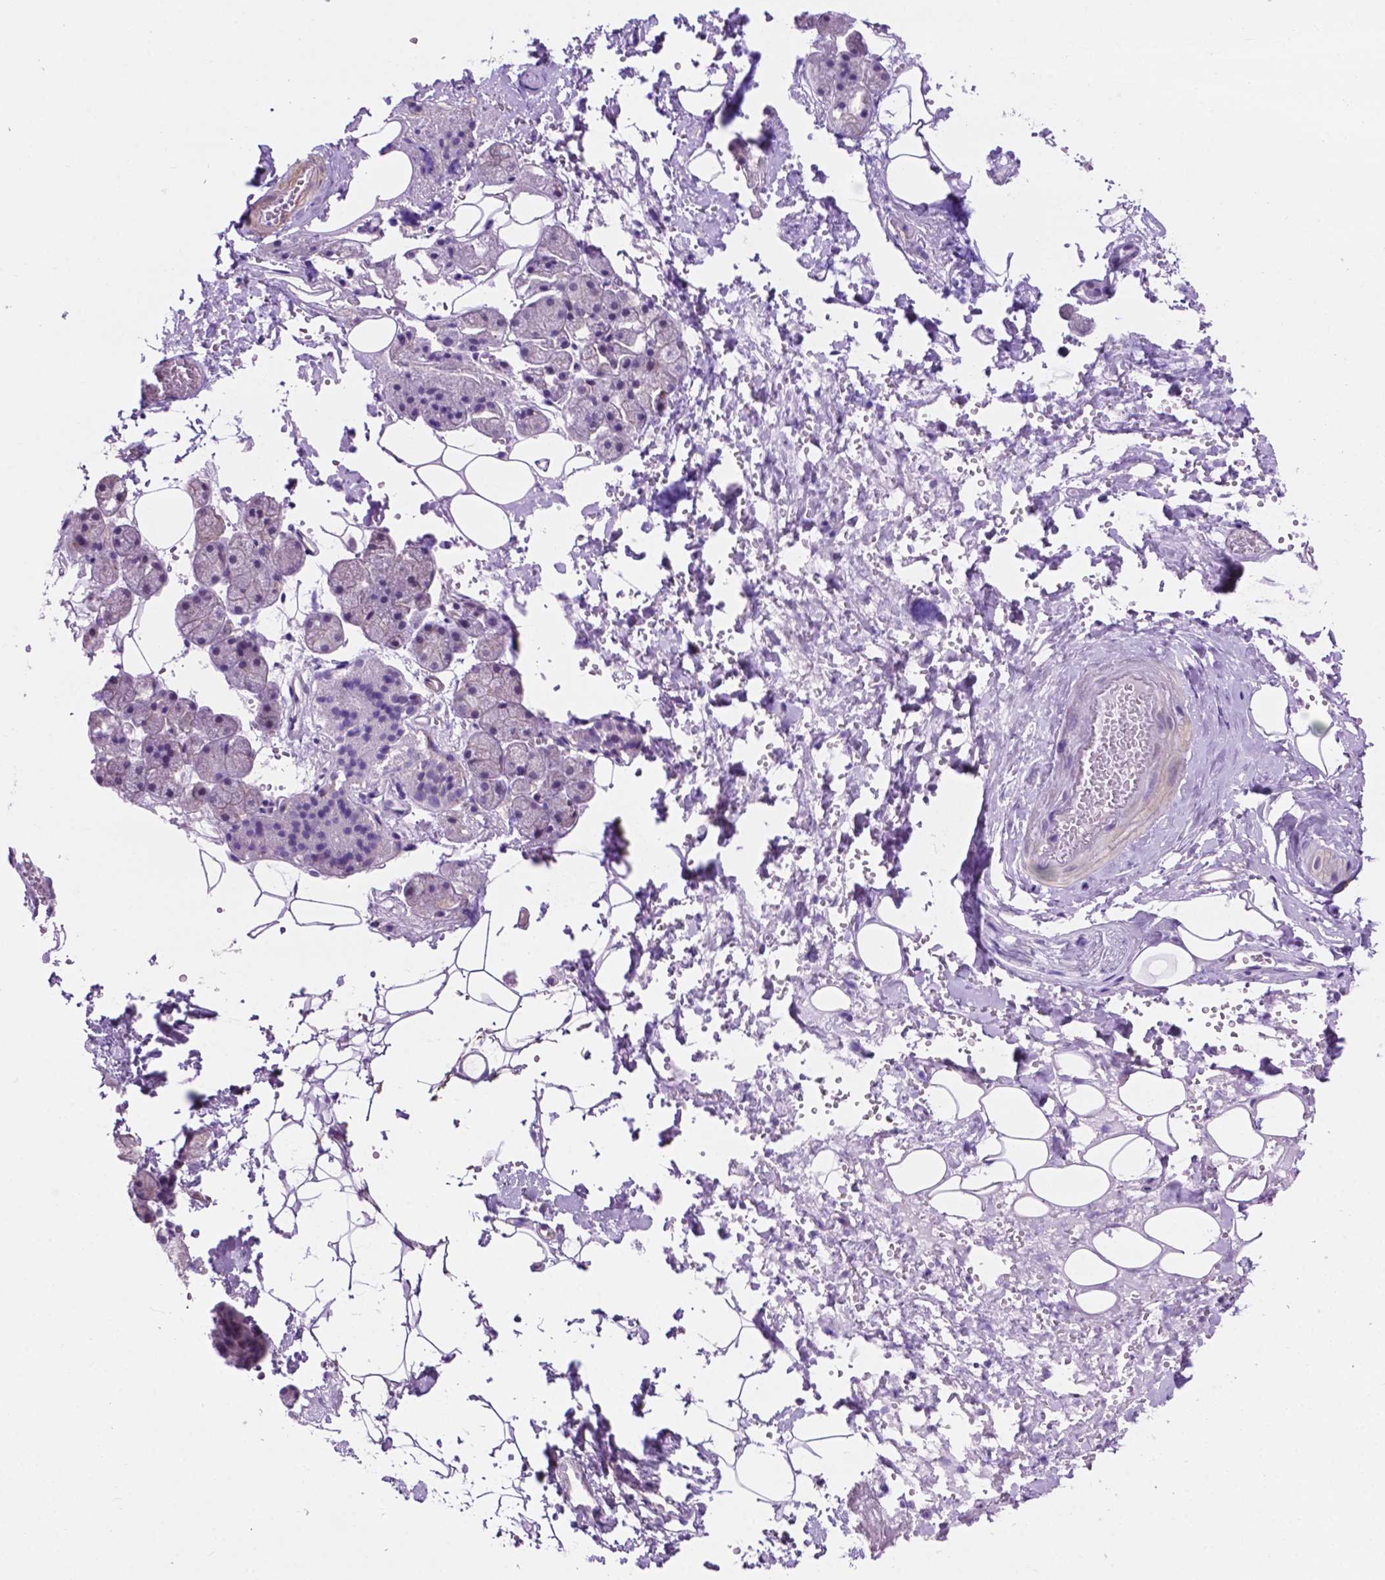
{"staining": {"intensity": "negative", "quantity": "none", "location": "none"}, "tissue": "salivary gland", "cell_type": "Glandular cells", "image_type": "normal", "snomed": [{"axis": "morphology", "description": "Normal tissue, NOS"}, {"axis": "topography", "description": "Salivary gland"}], "caption": "This is a micrograph of IHC staining of benign salivary gland, which shows no staining in glandular cells. (DAB IHC with hematoxylin counter stain).", "gene": "ACY3", "patient": {"sex": "male", "age": 38}}